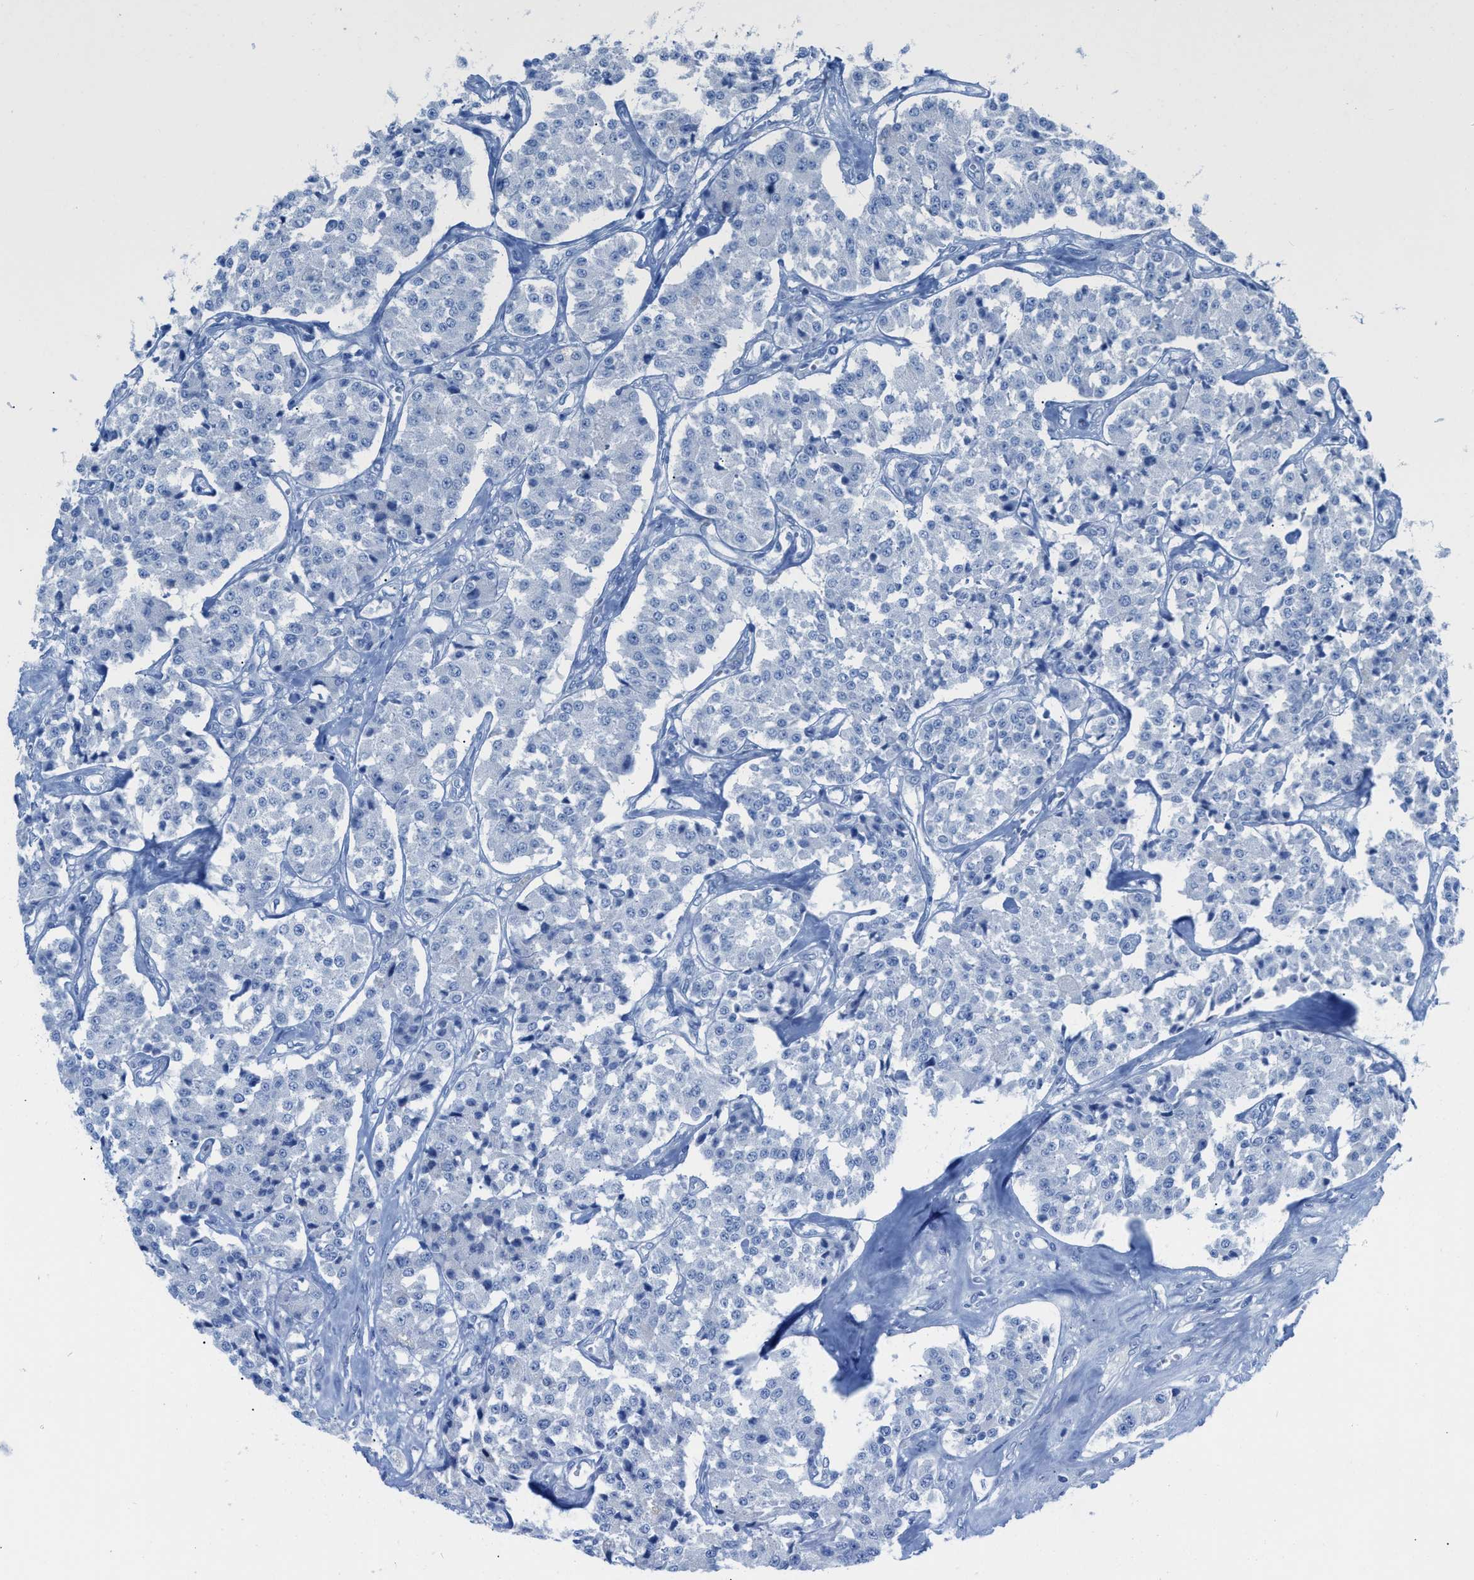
{"staining": {"intensity": "negative", "quantity": "none", "location": "none"}, "tissue": "carcinoid", "cell_type": "Tumor cells", "image_type": "cancer", "snomed": [{"axis": "morphology", "description": "Carcinoid, malignant, NOS"}, {"axis": "topography", "description": "Pancreas"}], "caption": "The histopathology image exhibits no staining of tumor cells in carcinoid (malignant).", "gene": "TCL1A", "patient": {"sex": "male", "age": 41}}